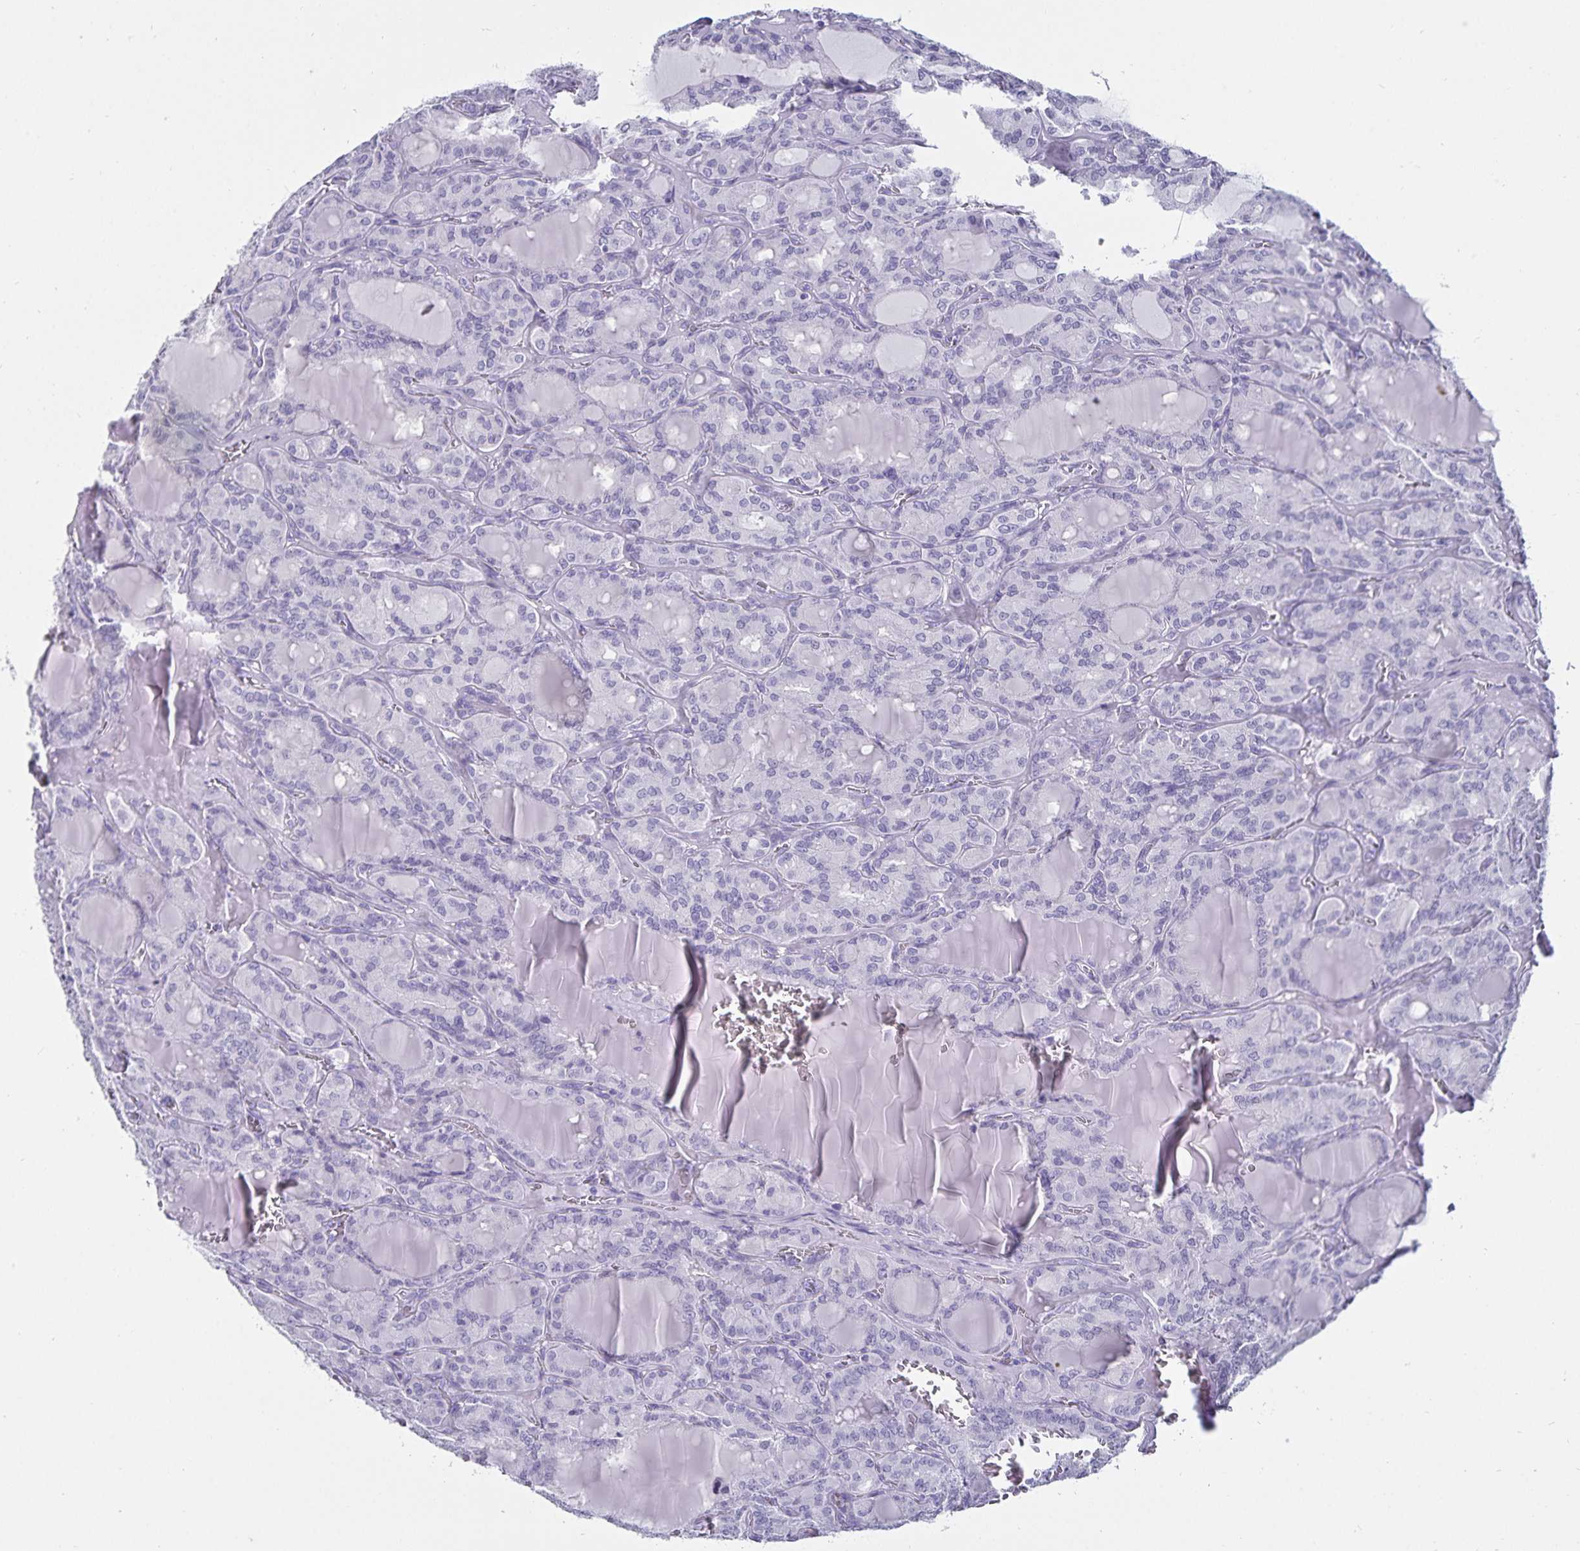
{"staining": {"intensity": "negative", "quantity": "none", "location": "none"}, "tissue": "thyroid cancer", "cell_type": "Tumor cells", "image_type": "cancer", "snomed": [{"axis": "morphology", "description": "Papillary adenocarcinoma, NOS"}, {"axis": "topography", "description": "Thyroid gland"}], "caption": "High magnification brightfield microscopy of thyroid cancer (papillary adenocarcinoma) stained with DAB (3,3'-diaminobenzidine) (brown) and counterstained with hematoxylin (blue): tumor cells show no significant staining. (Stains: DAB IHC with hematoxylin counter stain, Microscopy: brightfield microscopy at high magnification).", "gene": "DEFA6", "patient": {"sex": "male", "age": 87}}